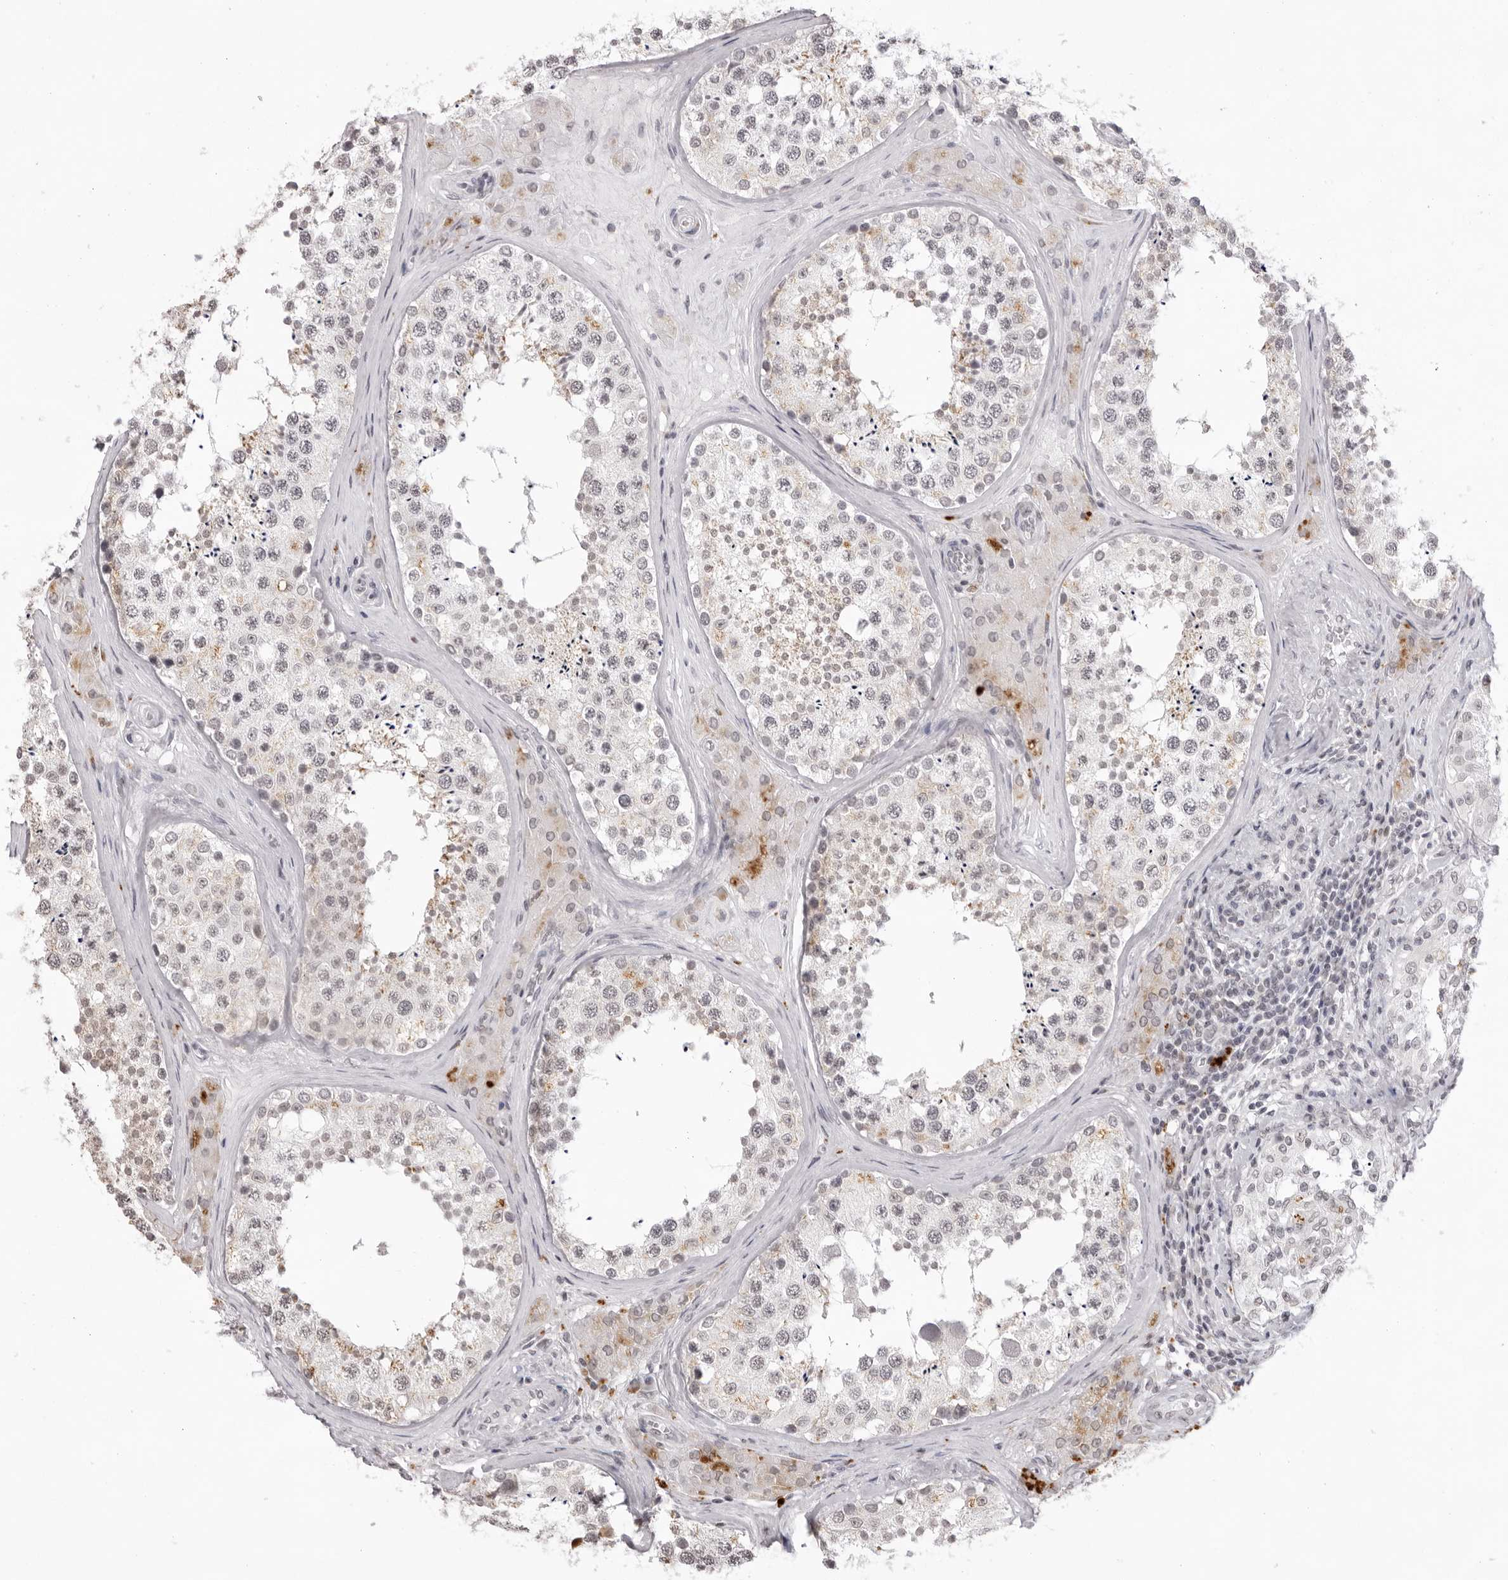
{"staining": {"intensity": "moderate", "quantity": "<25%", "location": "cytoplasmic/membranous"}, "tissue": "testis", "cell_type": "Cells in seminiferous ducts", "image_type": "normal", "snomed": [{"axis": "morphology", "description": "Normal tissue, NOS"}, {"axis": "topography", "description": "Testis"}], "caption": "Normal testis reveals moderate cytoplasmic/membranous staining in approximately <25% of cells in seminiferous ducts (Brightfield microscopy of DAB IHC at high magnification)..", "gene": "NTM", "patient": {"sex": "male", "age": 46}}